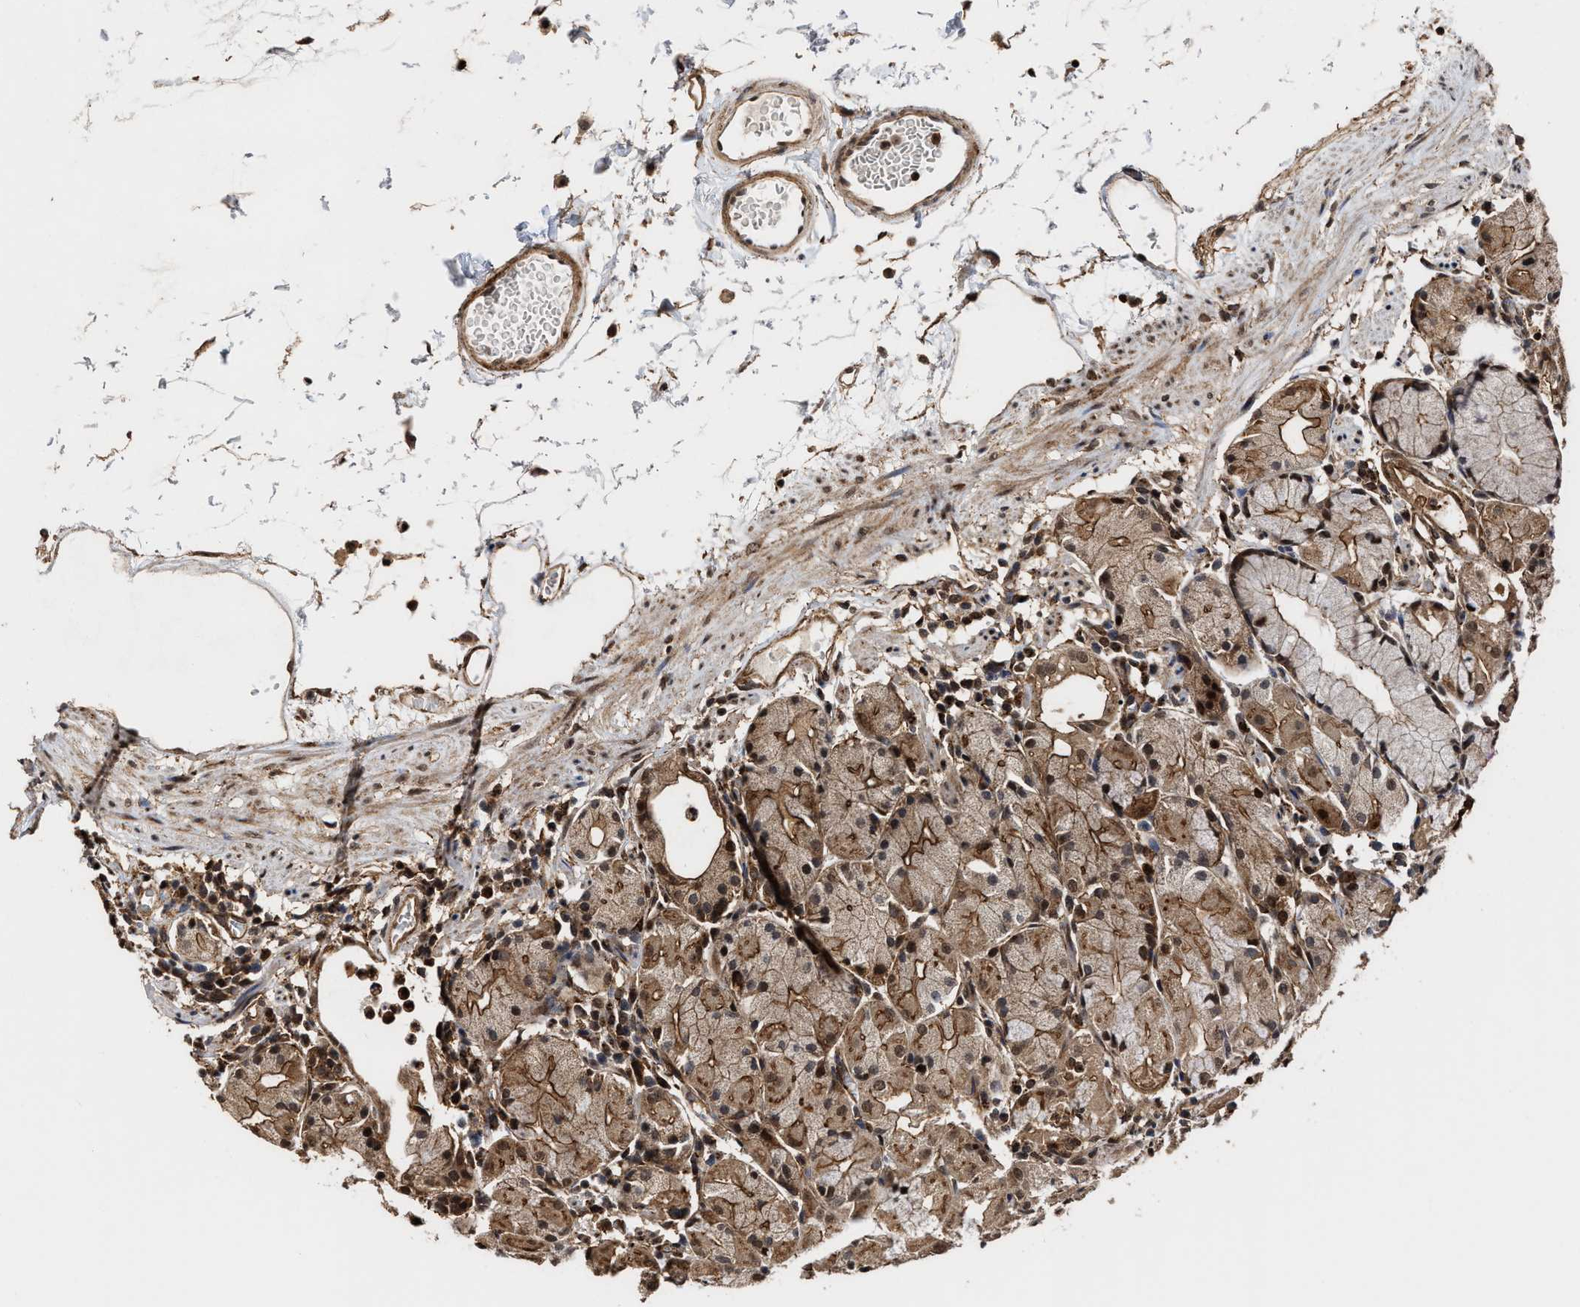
{"staining": {"intensity": "moderate", "quantity": ">75%", "location": "cytoplasmic/membranous,nuclear"}, "tissue": "stomach", "cell_type": "Glandular cells", "image_type": "normal", "snomed": [{"axis": "morphology", "description": "Normal tissue, NOS"}, {"axis": "topography", "description": "Stomach"}, {"axis": "topography", "description": "Stomach, lower"}], "caption": "An image showing moderate cytoplasmic/membranous,nuclear staining in approximately >75% of glandular cells in normal stomach, as visualized by brown immunohistochemical staining.", "gene": "SEPTIN2", "patient": {"sex": "female", "age": 75}}